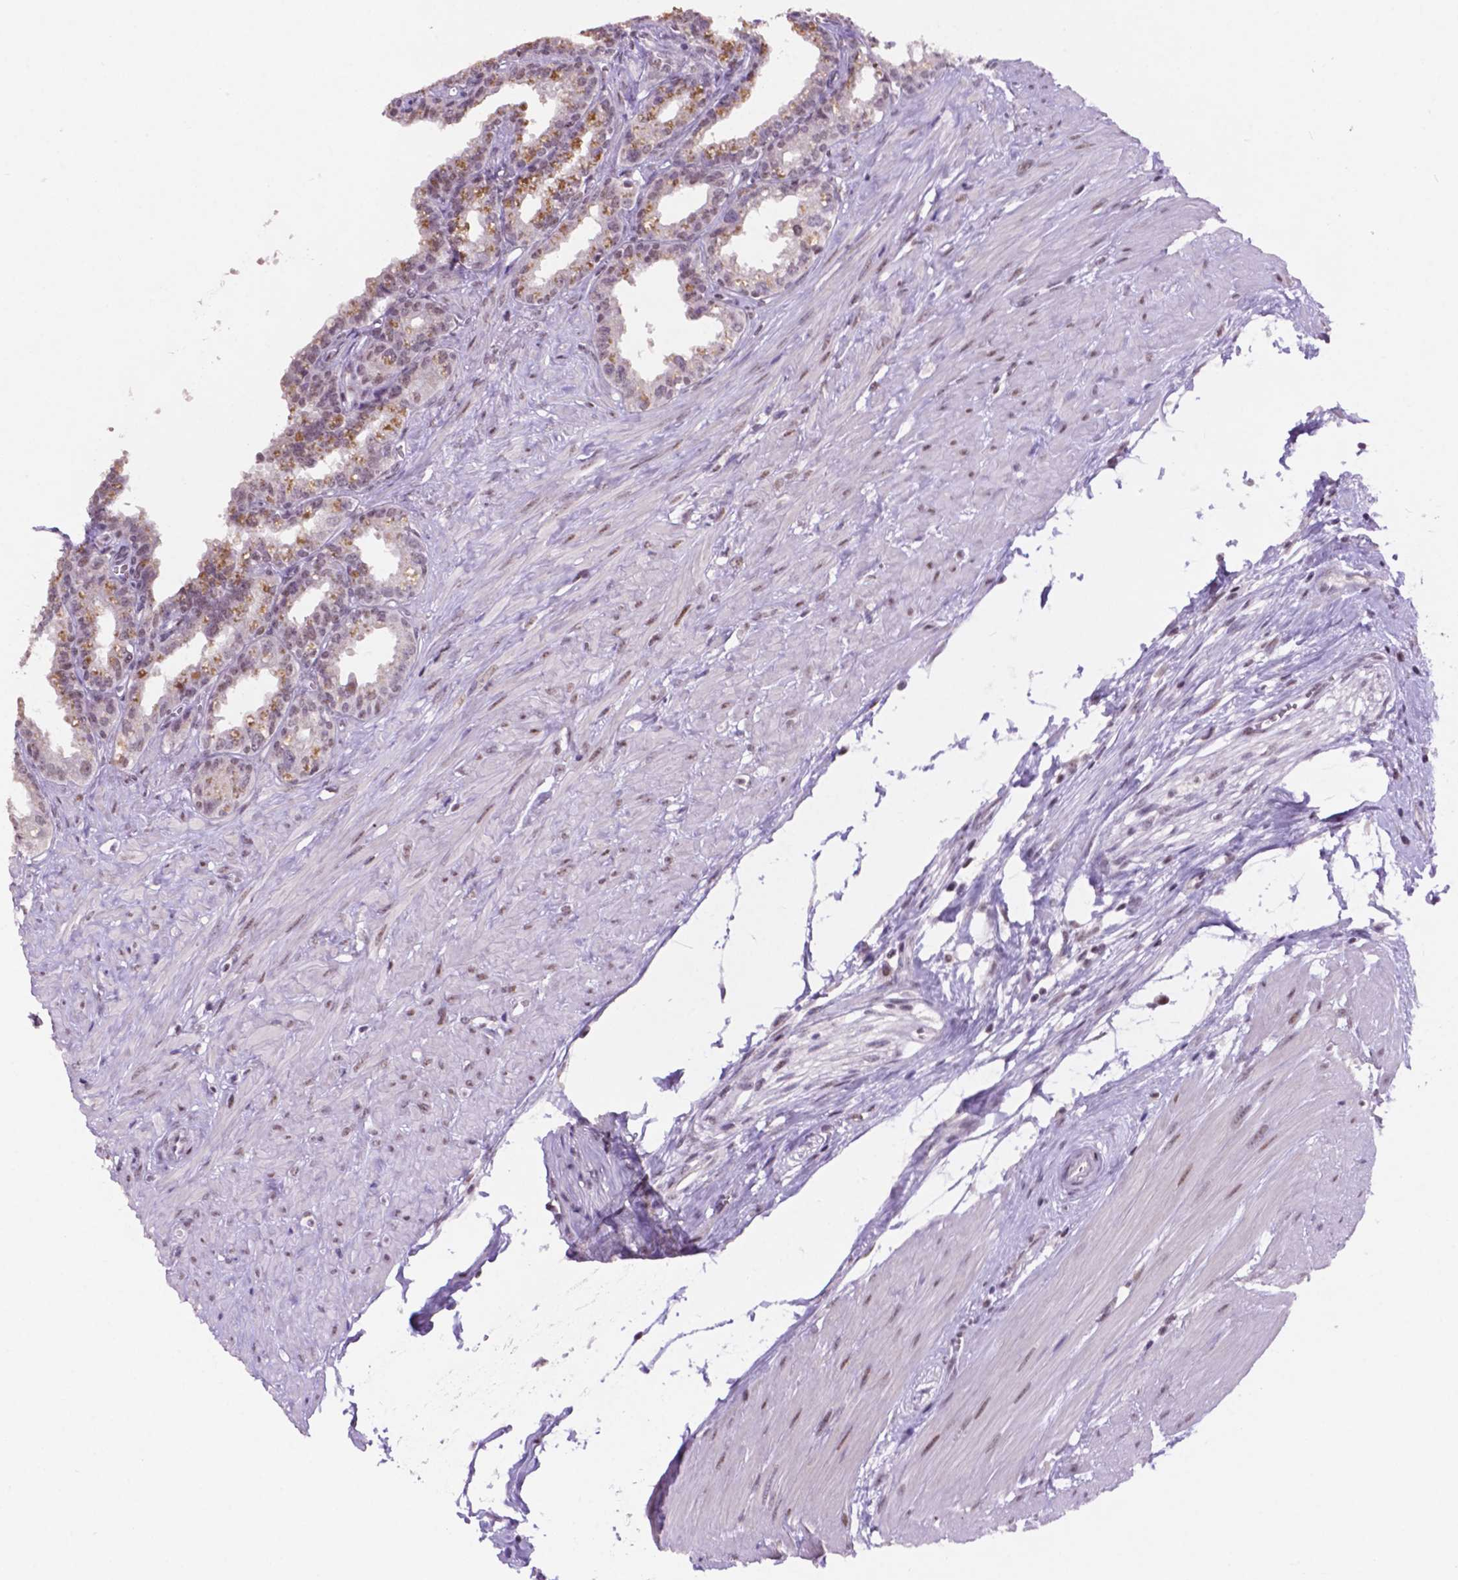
{"staining": {"intensity": "moderate", "quantity": "<25%", "location": "nuclear"}, "tissue": "seminal vesicle", "cell_type": "Glandular cells", "image_type": "normal", "snomed": [{"axis": "morphology", "description": "Normal tissue, NOS"}, {"axis": "morphology", "description": "Urothelial carcinoma, NOS"}, {"axis": "topography", "description": "Urinary bladder"}, {"axis": "topography", "description": "Seminal veicle"}], "caption": "A high-resolution image shows immunohistochemistry (IHC) staining of normal seminal vesicle, which displays moderate nuclear expression in approximately <25% of glandular cells.", "gene": "NCOR1", "patient": {"sex": "male", "age": 76}}